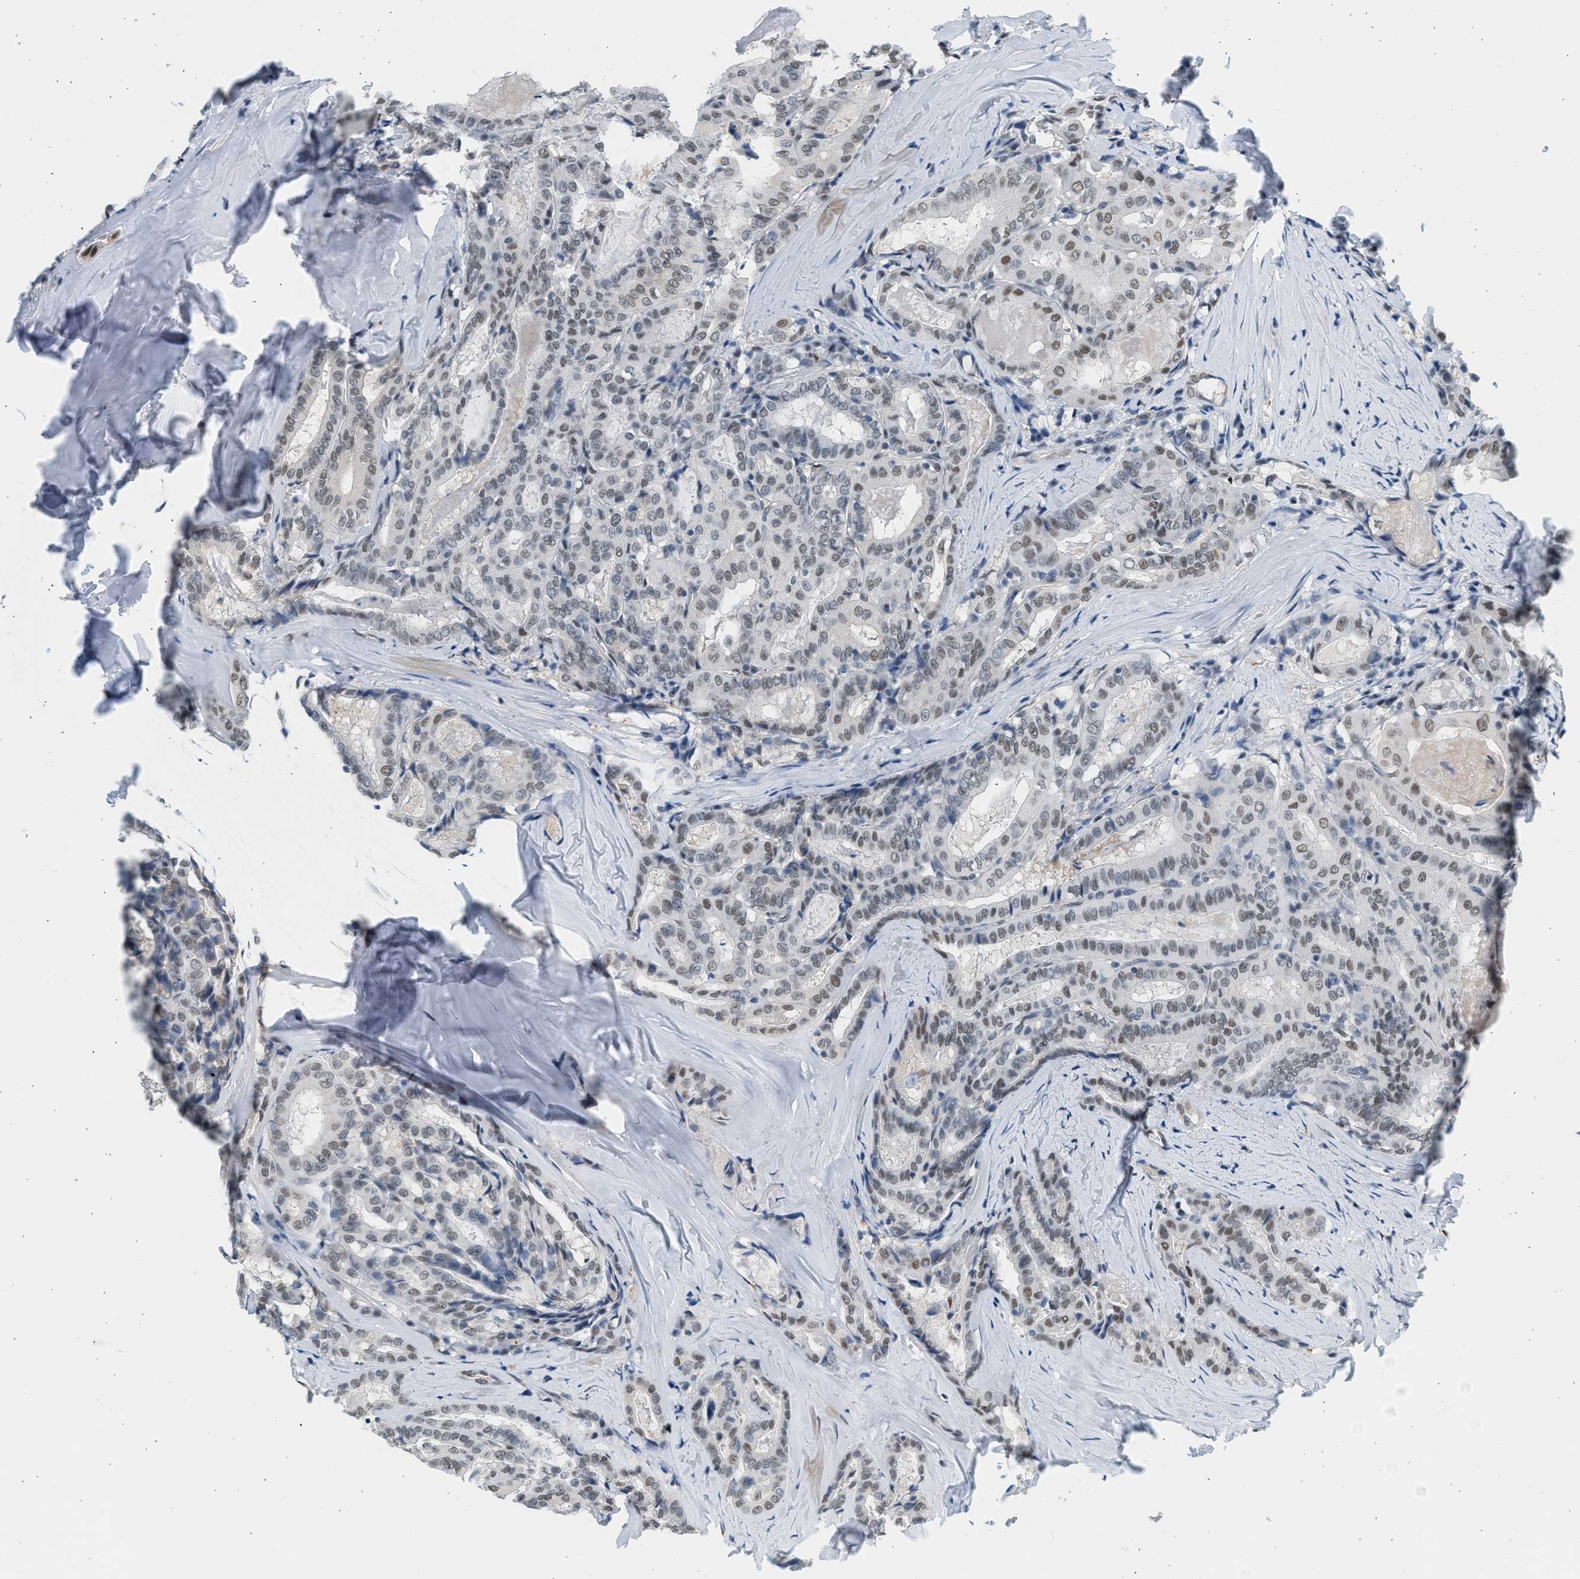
{"staining": {"intensity": "weak", "quantity": ">75%", "location": "nuclear"}, "tissue": "thyroid cancer", "cell_type": "Tumor cells", "image_type": "cancer", "snomed": [{"axis": "morphology", "description": "Papillary adenocarcinoma, NOS"}, {"axis": "topography", "description": "Thyroid gland"}], "caption": "This is an image of immunohistochemistry (IHC) staining of thyroid cancer, which shows weak positivity in the nuclear of tumor cells.", "gene": "HIPK1", "patient": {"sex": "female", "age": 42}}